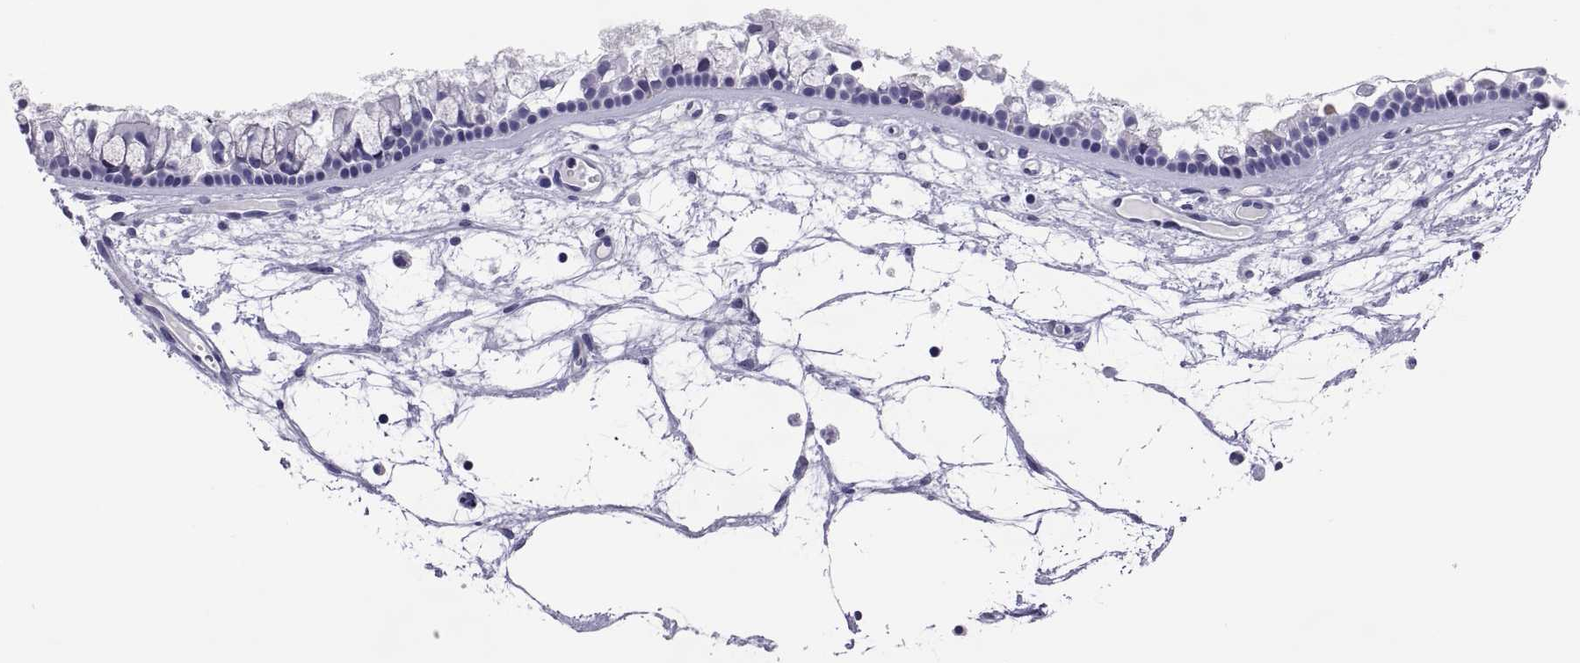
{"staining": {"intensity": "negative", "quantity": "none", "location": "none"}, "tissue": "nasopharynx", "cell_type": "Respiratory epithelial cells", "image_type": "normal", "snomed": [{"axis": "morphology", "description": "Normal tissue, NOS"}, {"axis": "topography", "description": "Nasopharynx"}], "caption": "IHC image of benign human nasopharynx stained for a protein (brown), which displays no expression in respiratory epithelial cells. (Stains: DAB immunohistochemistry (IHC) with hematoxylin counter stain, Microscopy: brightfield microscopy at high magnification).", "gene": "CHCT1", "patient": {"sex": "female", "age": 68}}